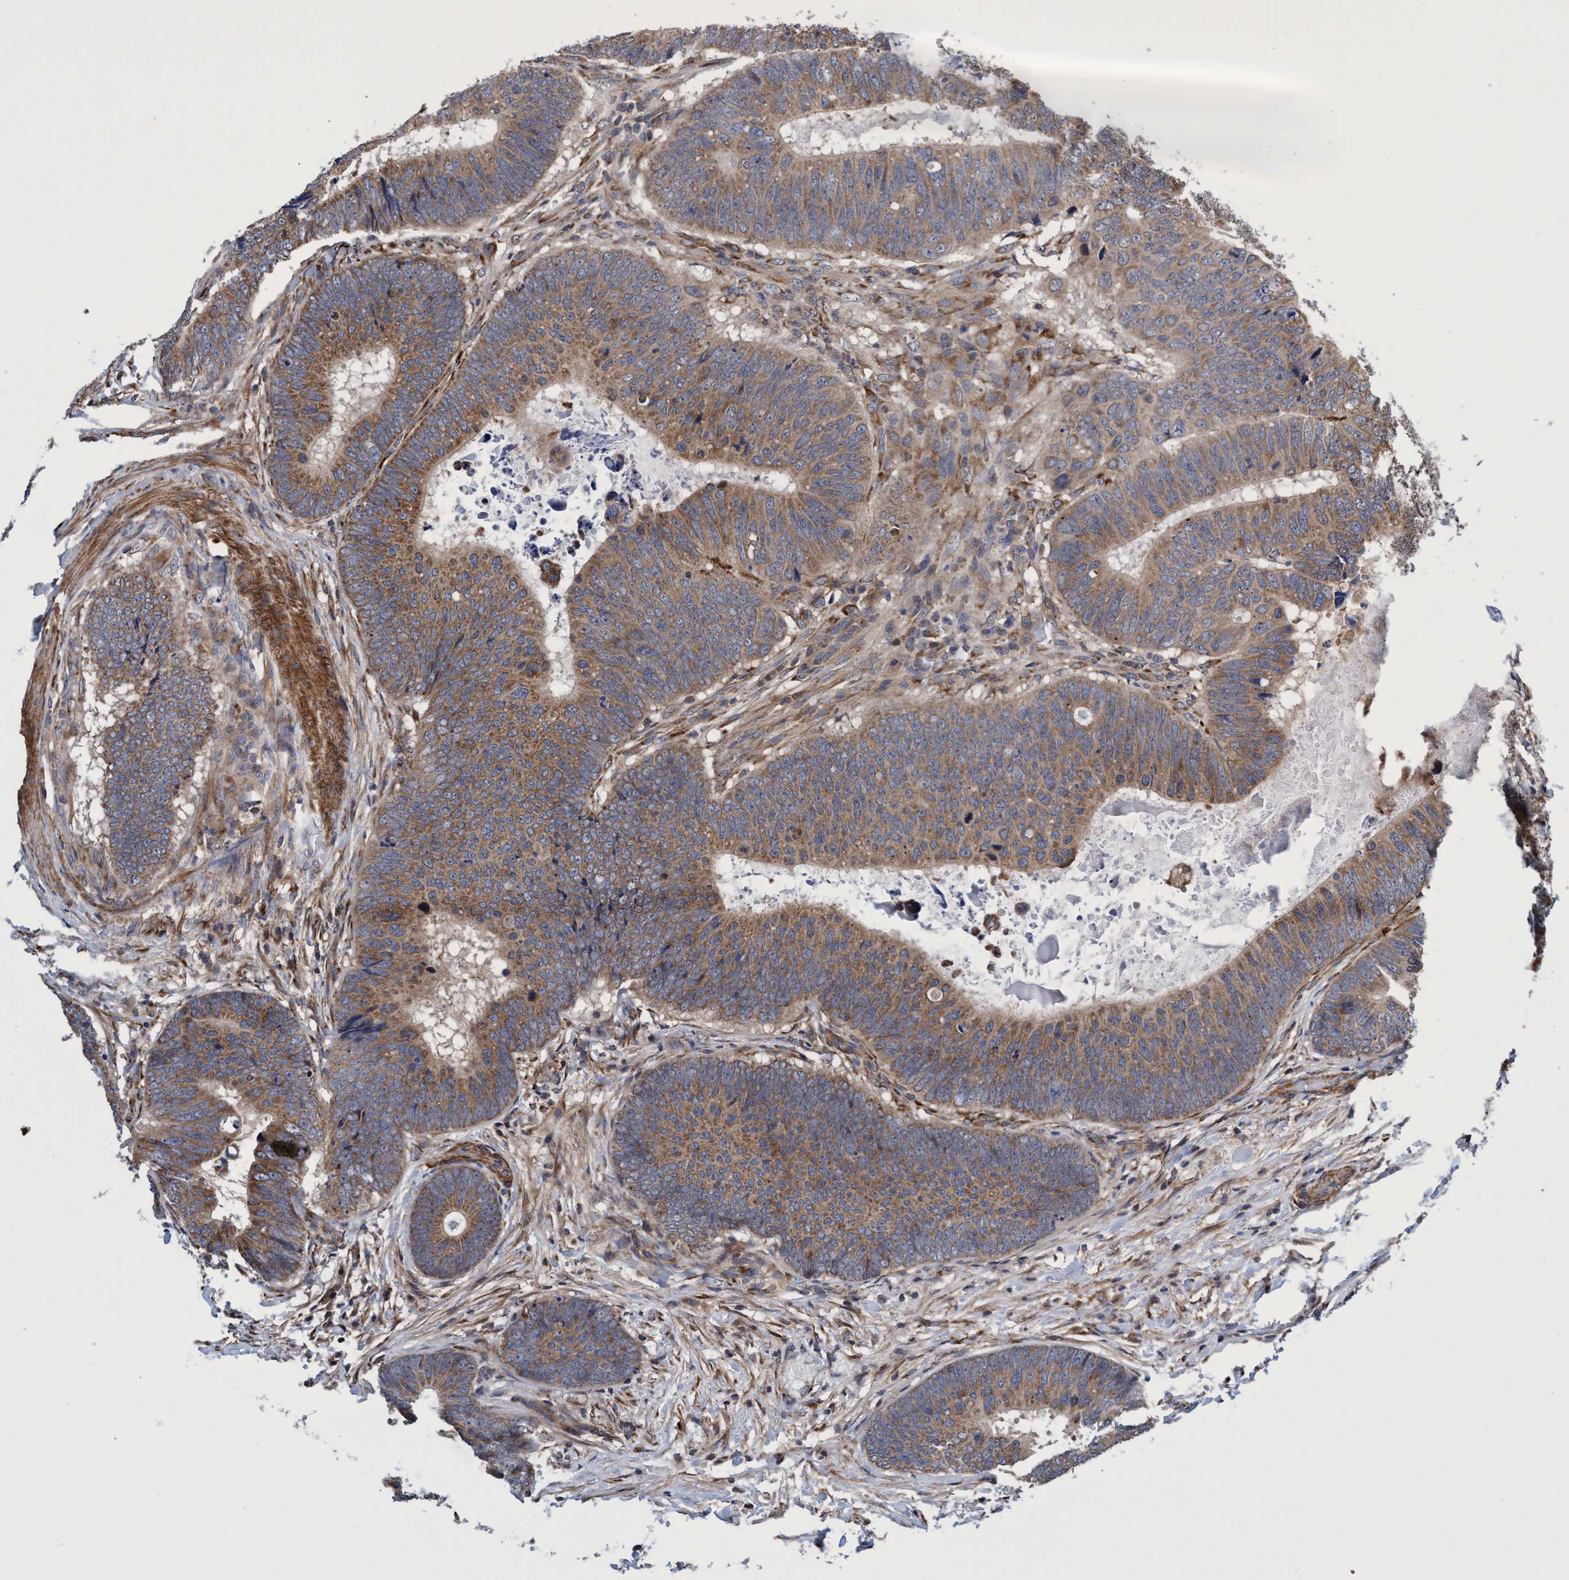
{"staining": {"intensity": "moderate", "quantity": ">75%", "location": "cytoplasmic/membranous"}, "tissue": "colorectal cancer", "cell_type": "Tumor cells", "image_type": "cancer", "snomed": [{"axis": "morphology", "description": "Adenocarcinoma, NOS"}, {"axis": "topography", "description": "Colon"}], "caption": "A high-resolution micrograph shows IHC staining of colorectal adenocarcinoma, which exhibits moderate cytoplasmic/membranous positivity in about >75% of tumor cells.", "gene": "CALCOCO2", "patient": {"sex": "male", "age": 56}}